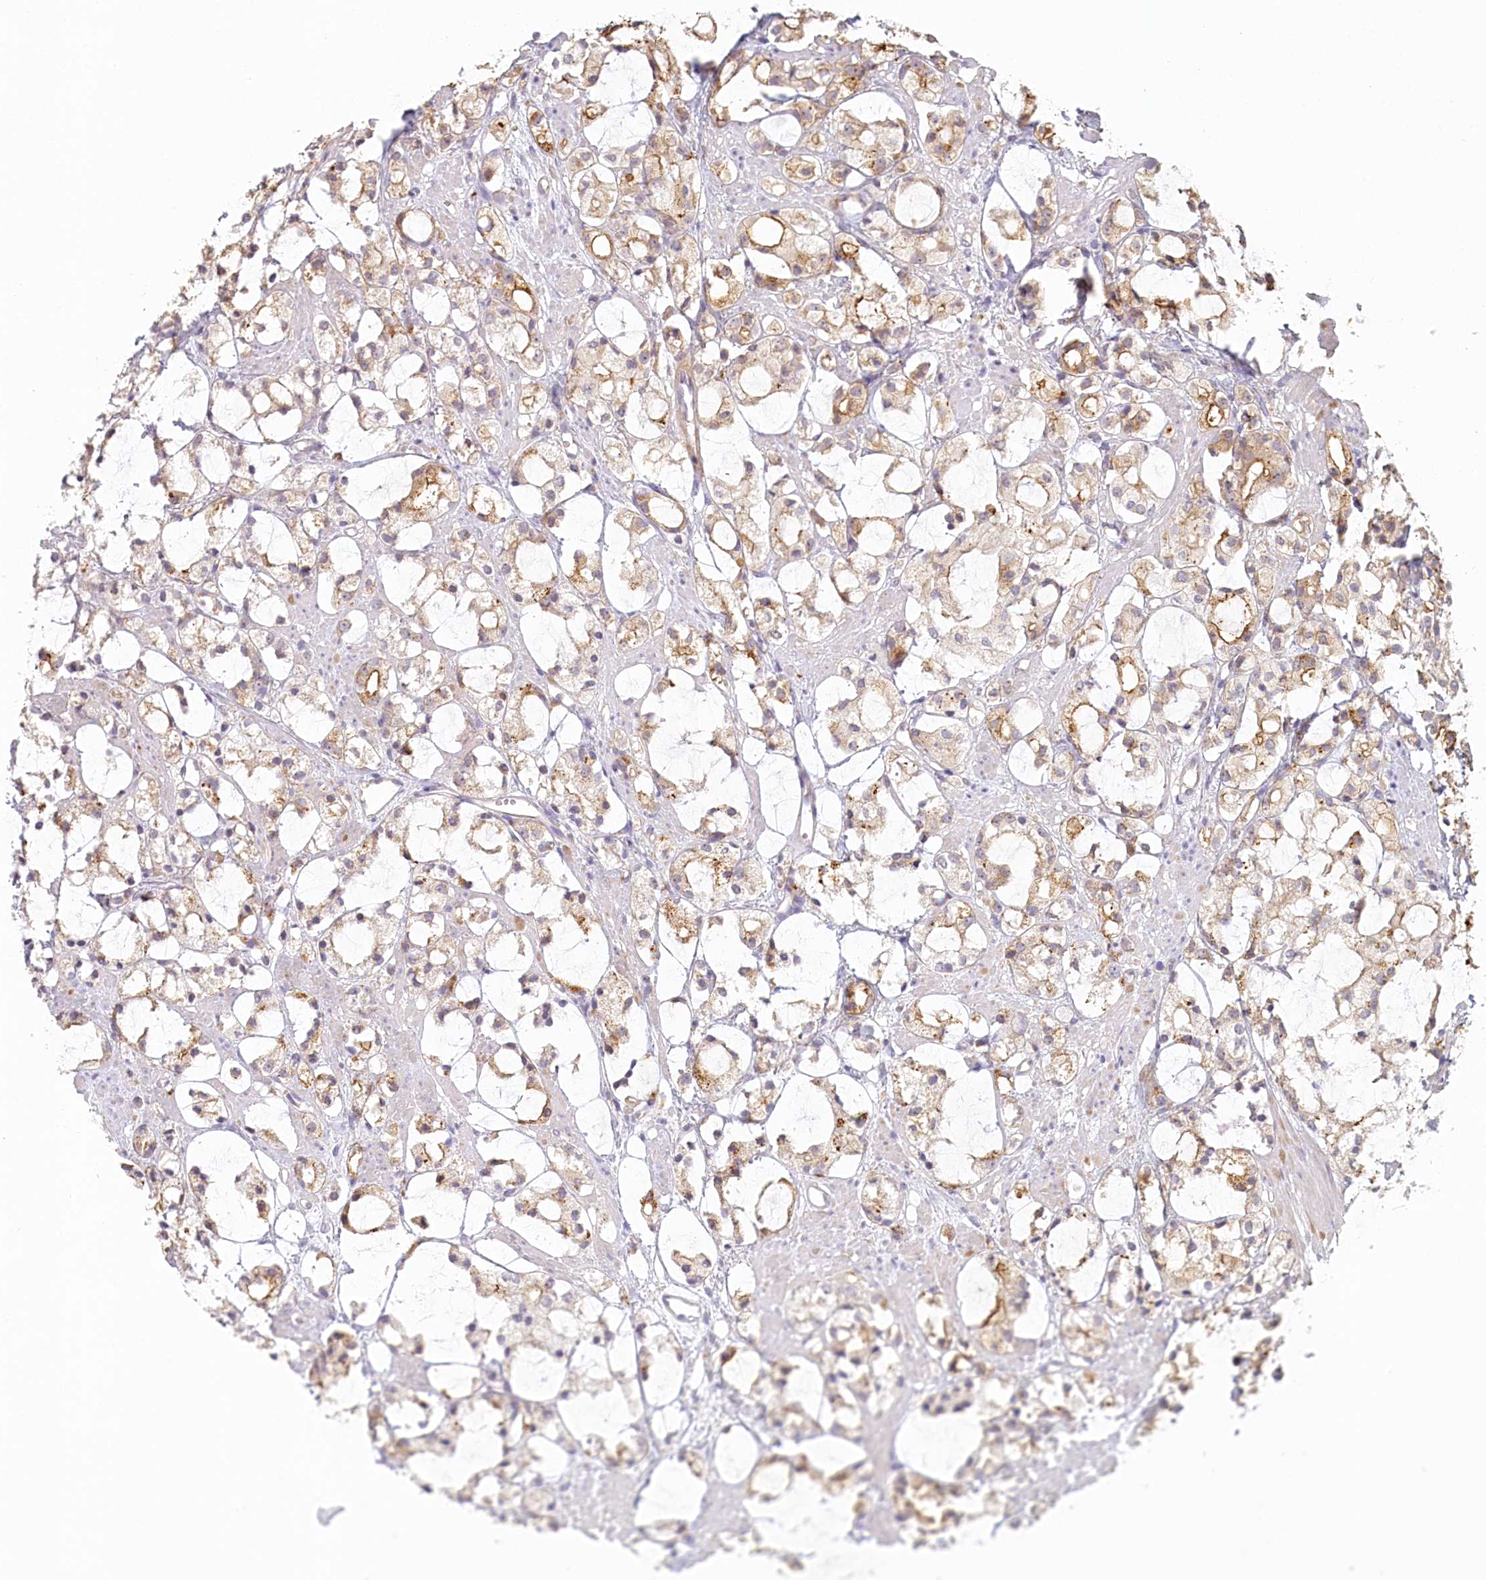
{"staining": {"intensity": "moderate", "quantity": "25%-75%", "location": "cytoplasmic/membranous"}, "tissue": "prostate cancer", "cell_type": "Tumor cells", "image_type": "cancer", "snomed": [{"axis": "morphology", "description": "Adenocarcinoma, High grade"}, {"axis": "topography", "description": "Prostate"}], "caption": "IHC image of neoplastic tissue: adenocarcinoma (high-grade) (prostate) stained using immunohistochemistry exhibits medium levels of moderate protein expression localized specifically in the cytoplasmic/membranous of tumor cells, appearing as a cytoplasmic/membranous brown color.", "gene": "VSIG1", "patient": {"sex": "male", "age": 85}}